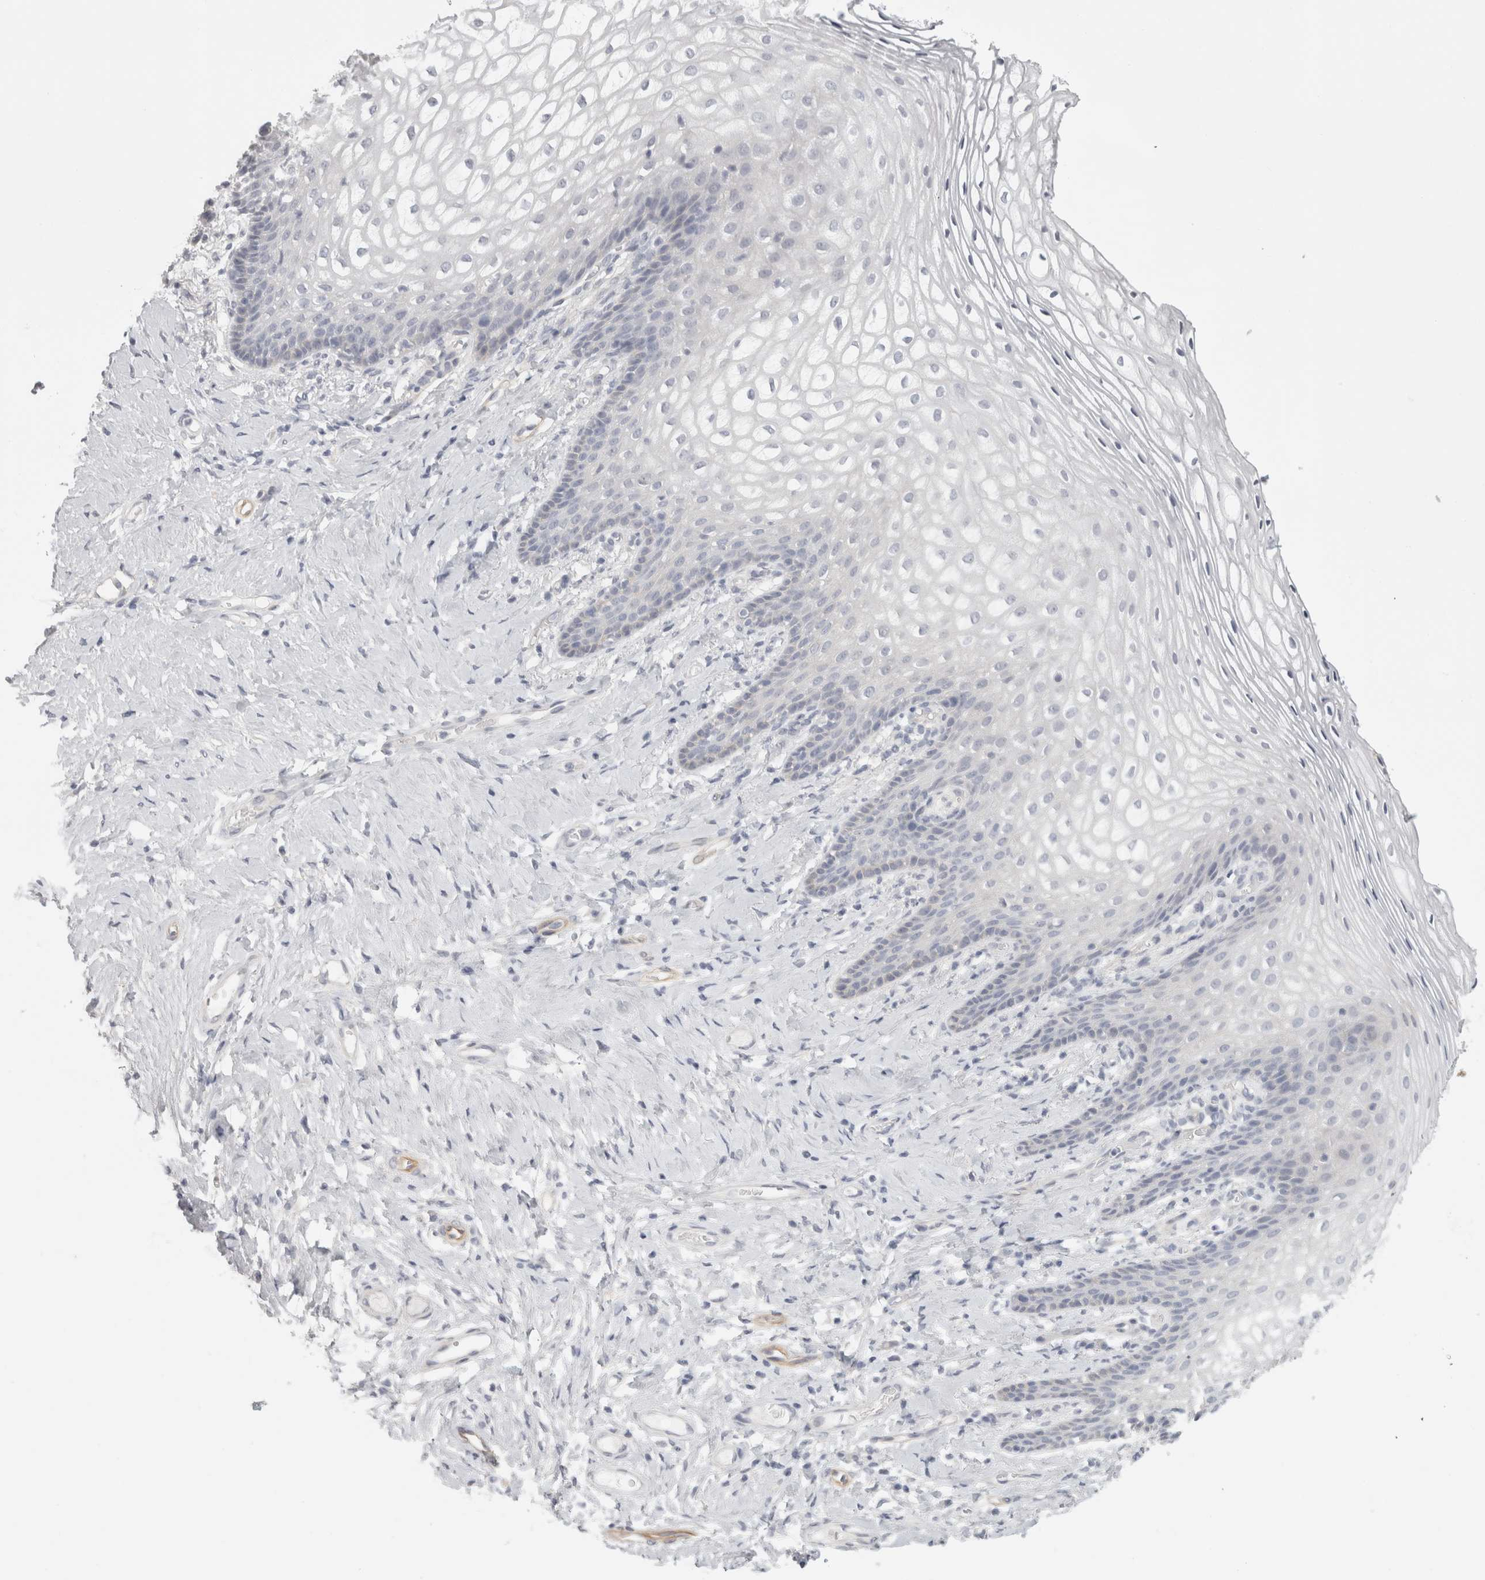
{"staining": {"intensity": "negative", "quantity": "none", "location": "none"}, "tissue": "vagina", "cell_type": "Squamous epithelial cells", "image_type": "normal", "snomed": [{"axis": "morphology", "description": "Normal tissue, NOS"}, {"axis": "topography", "description": "Vagina"}], "caption": "A histopathology image of vagina stained for a protein shows no brown staining in squamous epithelial cells.", "gene": "FBLIM1", "patient": {"sex": "female", "age": 60}}